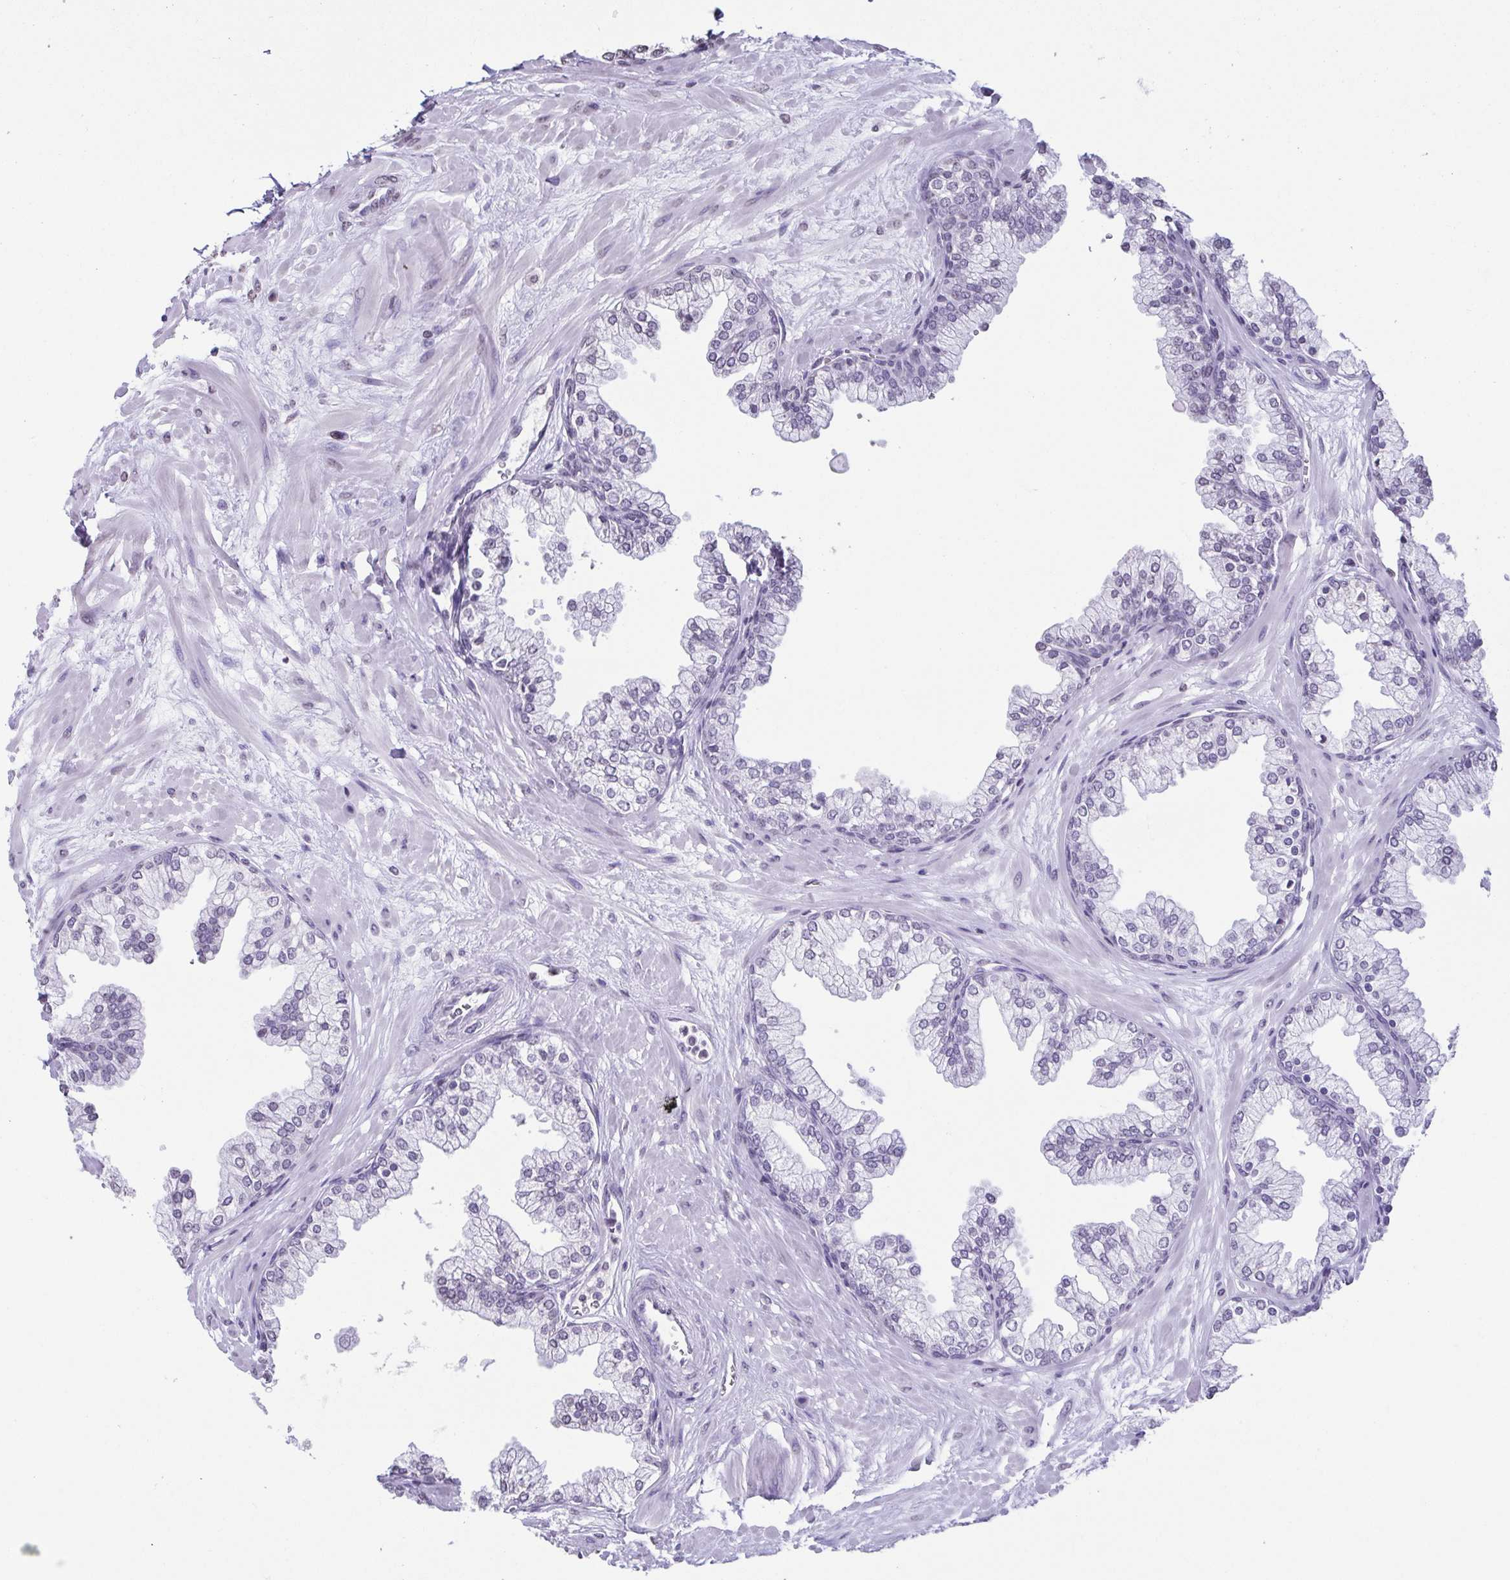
{"staining": {"intensity": "negative", "quantity": "none", "location": "none"}, "tissue": "prostate", "cell_type": "Glandular cells", "image_type": "normal", "snomed": [{"axis": "morphology", "description": "Normal tissue, NOS"}, {"axis": "topography", "description": "Prostate"}, {"axis": "topography", "description": "Peripheral nerve tissue"}], "caption": "Prostate was stained to show a protein in brown. There is no significant expression in glandular cells.", "gene": "VCX2", "patient": {"sex": "male", "age": 61}}